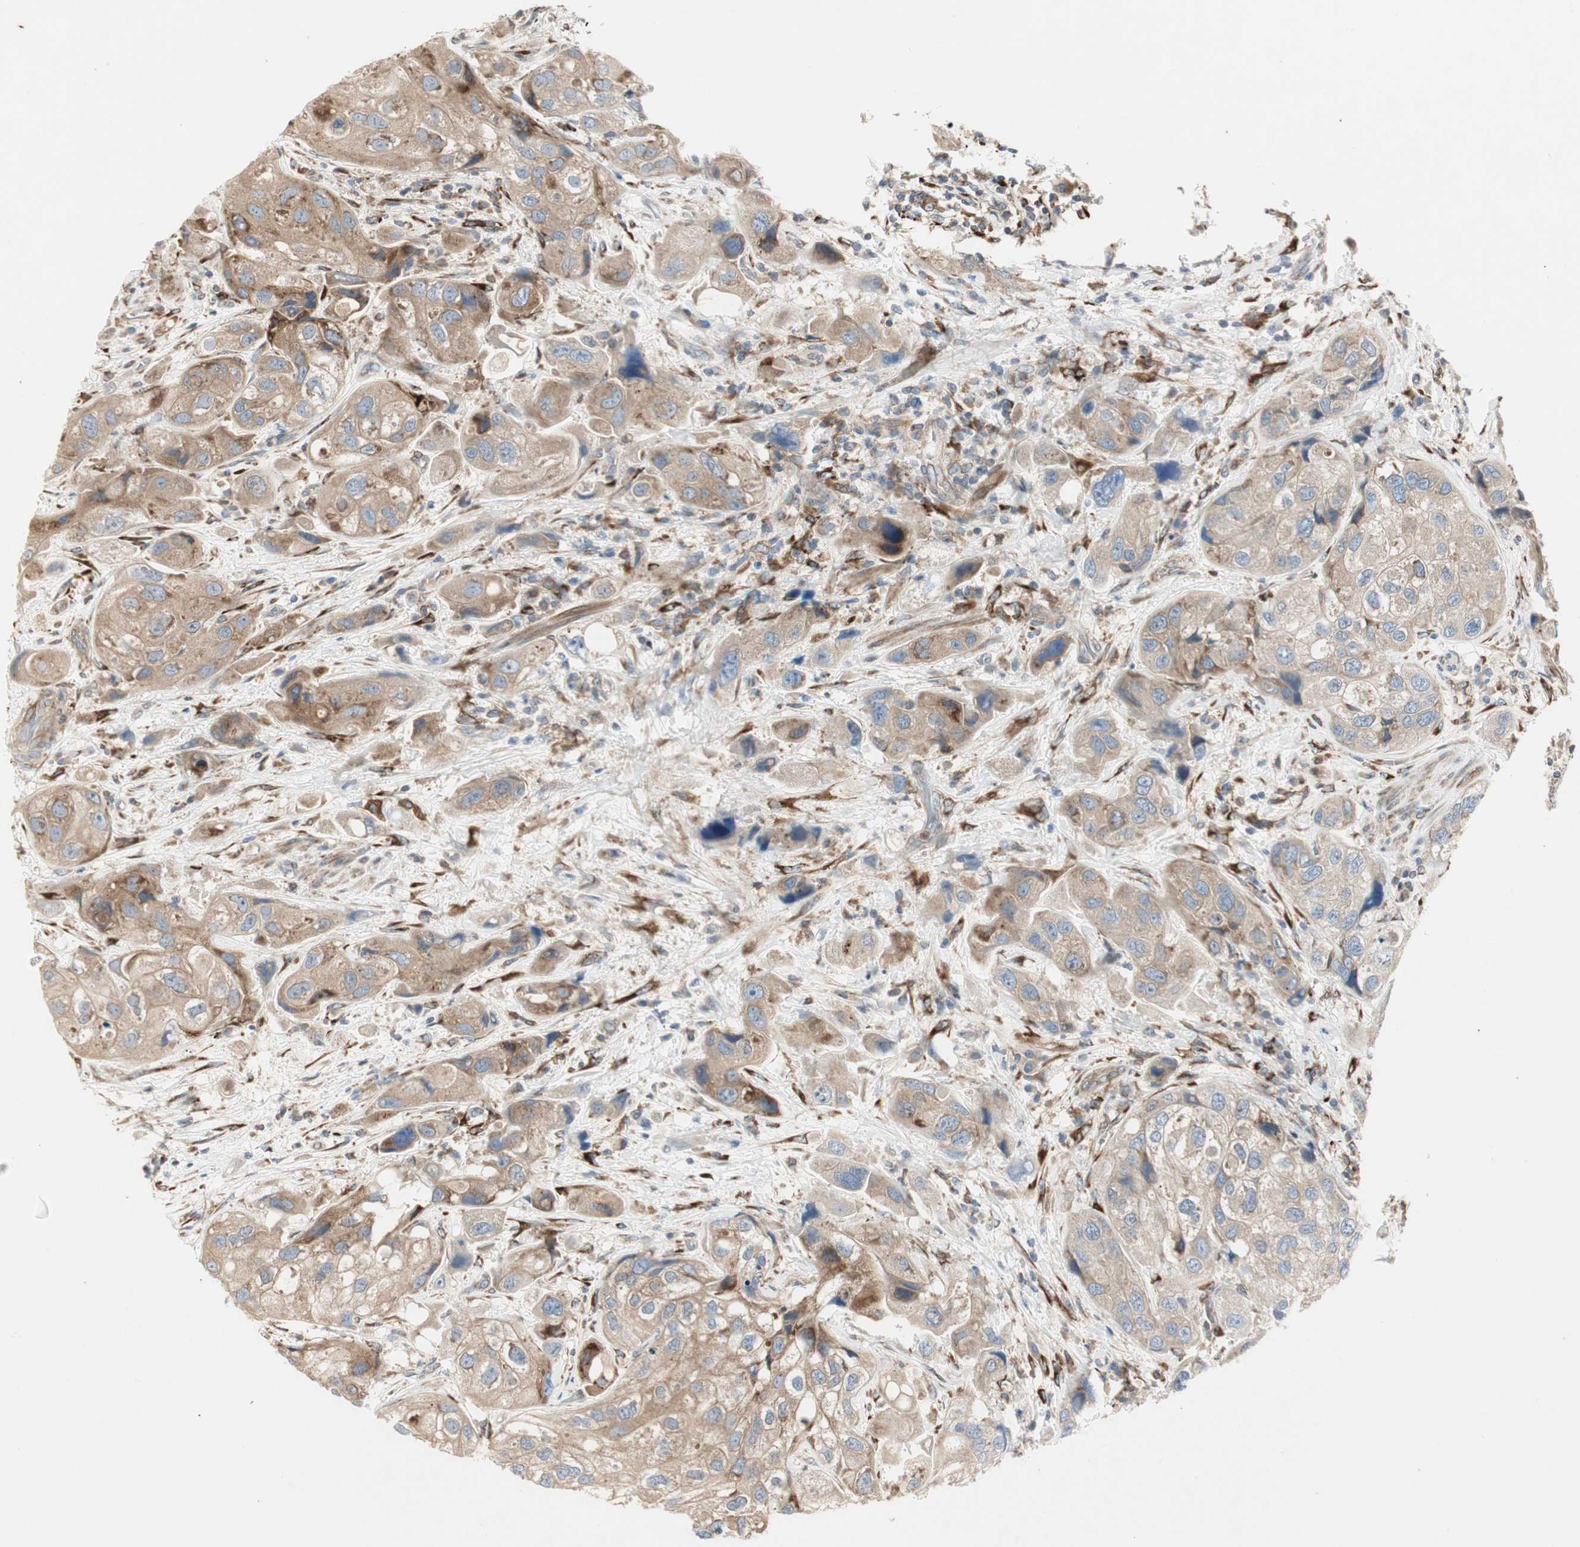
{"staining": {"intensity": "moderate", "quantity": ">75%", "location": "cytoplasmic/membranous"}, "tissue": "urothelial cancer", "cell_type": "Tumor cells", "image_type": "cancer", "snomed": [{"axis": "morphology", "description": "Urothelial carcinoma, High grade"}, {"axis": "topography", "description": "Urinary bladder"}], "caption": "High-grade urothelial carcinoma stained with immunohistochemistry exhibits moderate cytoplasmic/membranous expression in approximately >75% of tumor cells. Nuclei are stained in blue.", "gene": "H6PD", "patient": {"sex": "female", "age": 64}}